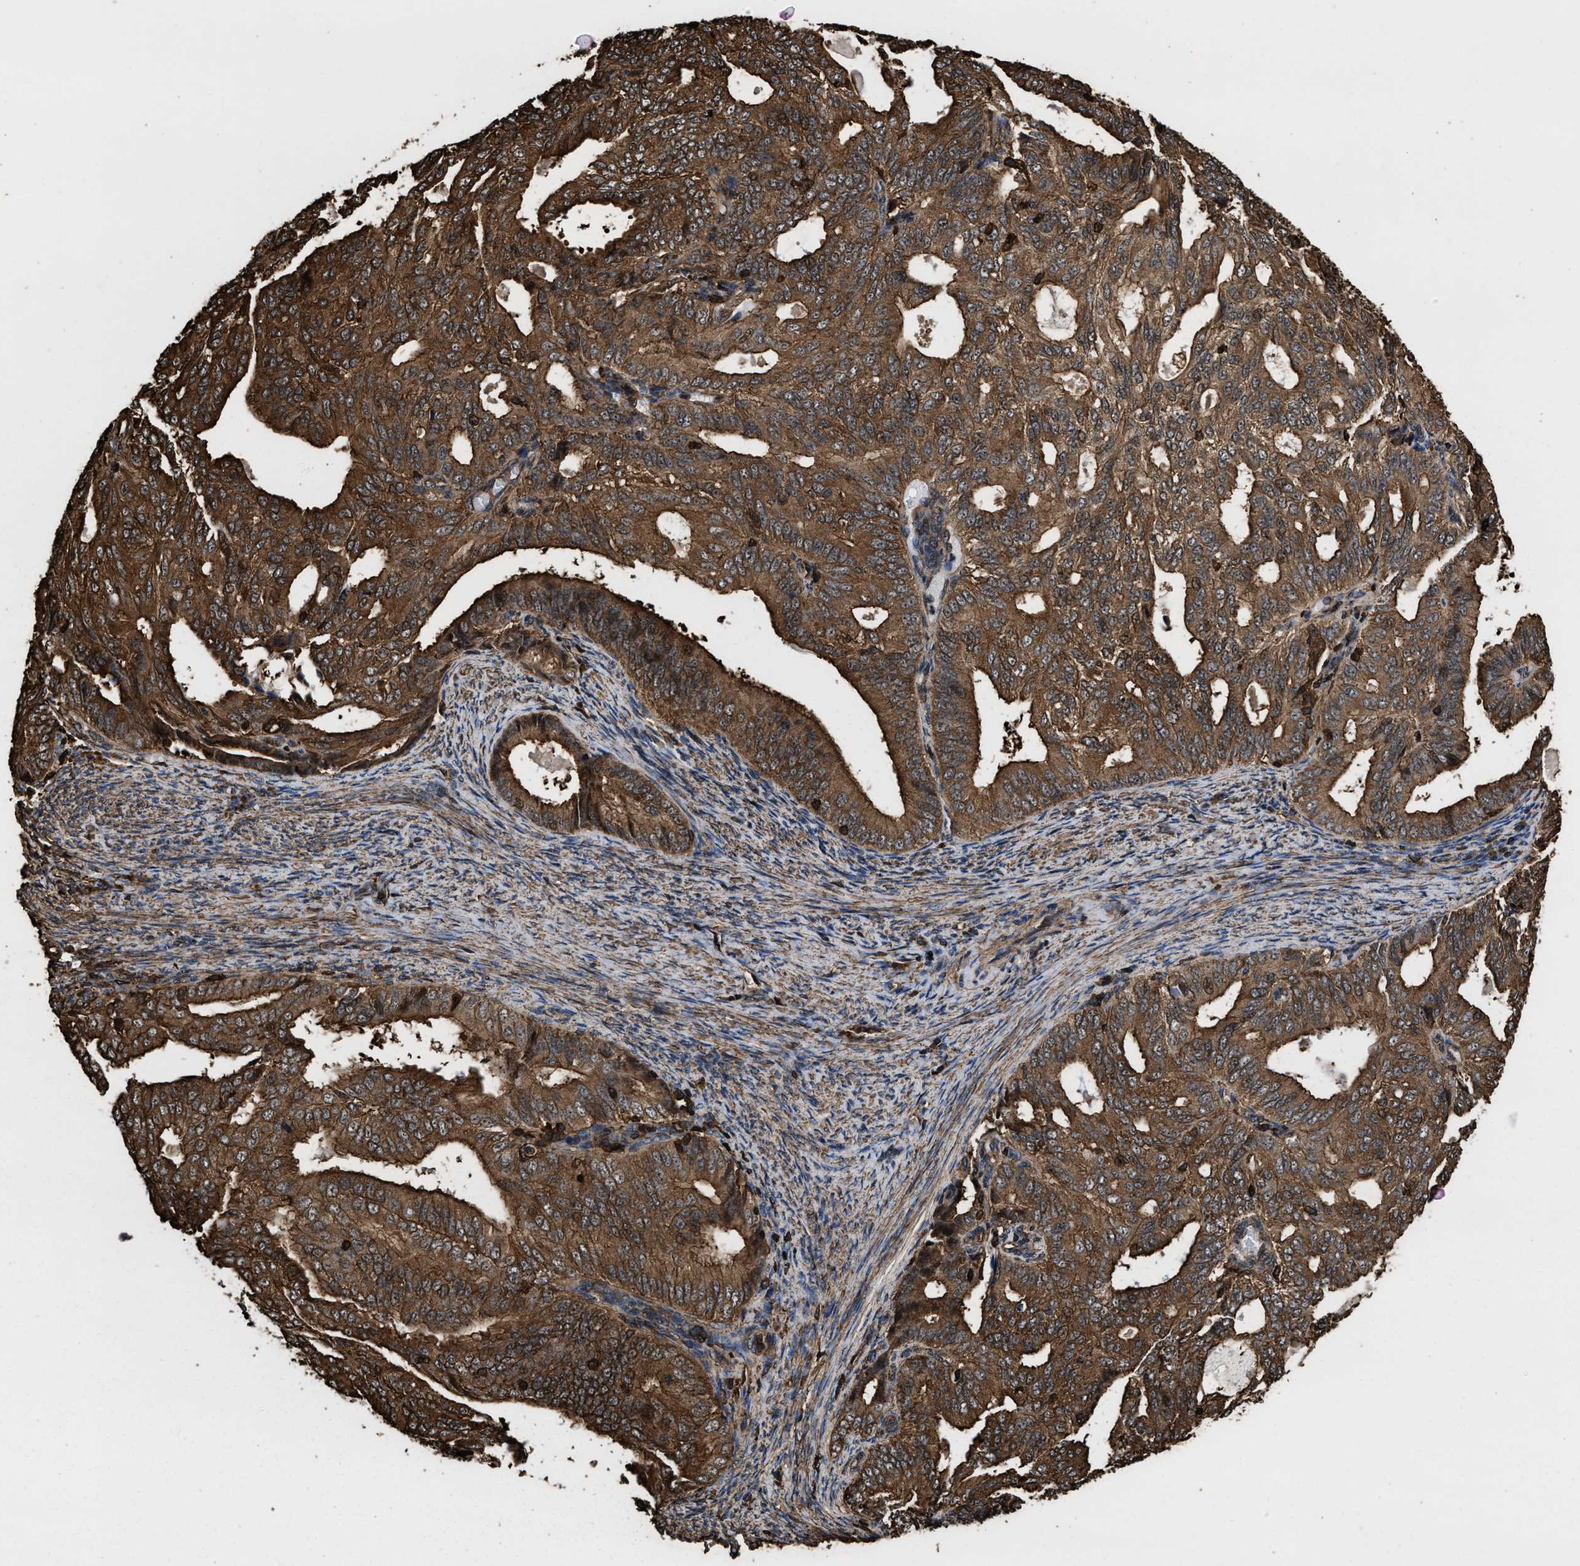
{"staining": {"intensity": "moderate", "quantity": ">75%", "location": "cytoplasmic/membranous"}, "tissue": "endometrial cancer", "cell_type": "Tumor cells", "image_type": "cancer", "snomed": [{"axis": "morphology", "description": "Adenocarcinoma, NOS"}, {"axis": "topography", "description": "Endometrium"}], "caption": "Immunohistochemistry (IHC) (DAB) staining of endometrial cancer reveals moderate cytoplasmic/membranous protein expression in about >75% of tumor cells.", "gene": "KBTBD2", "patient": {"sex": "female", "age": 58}}